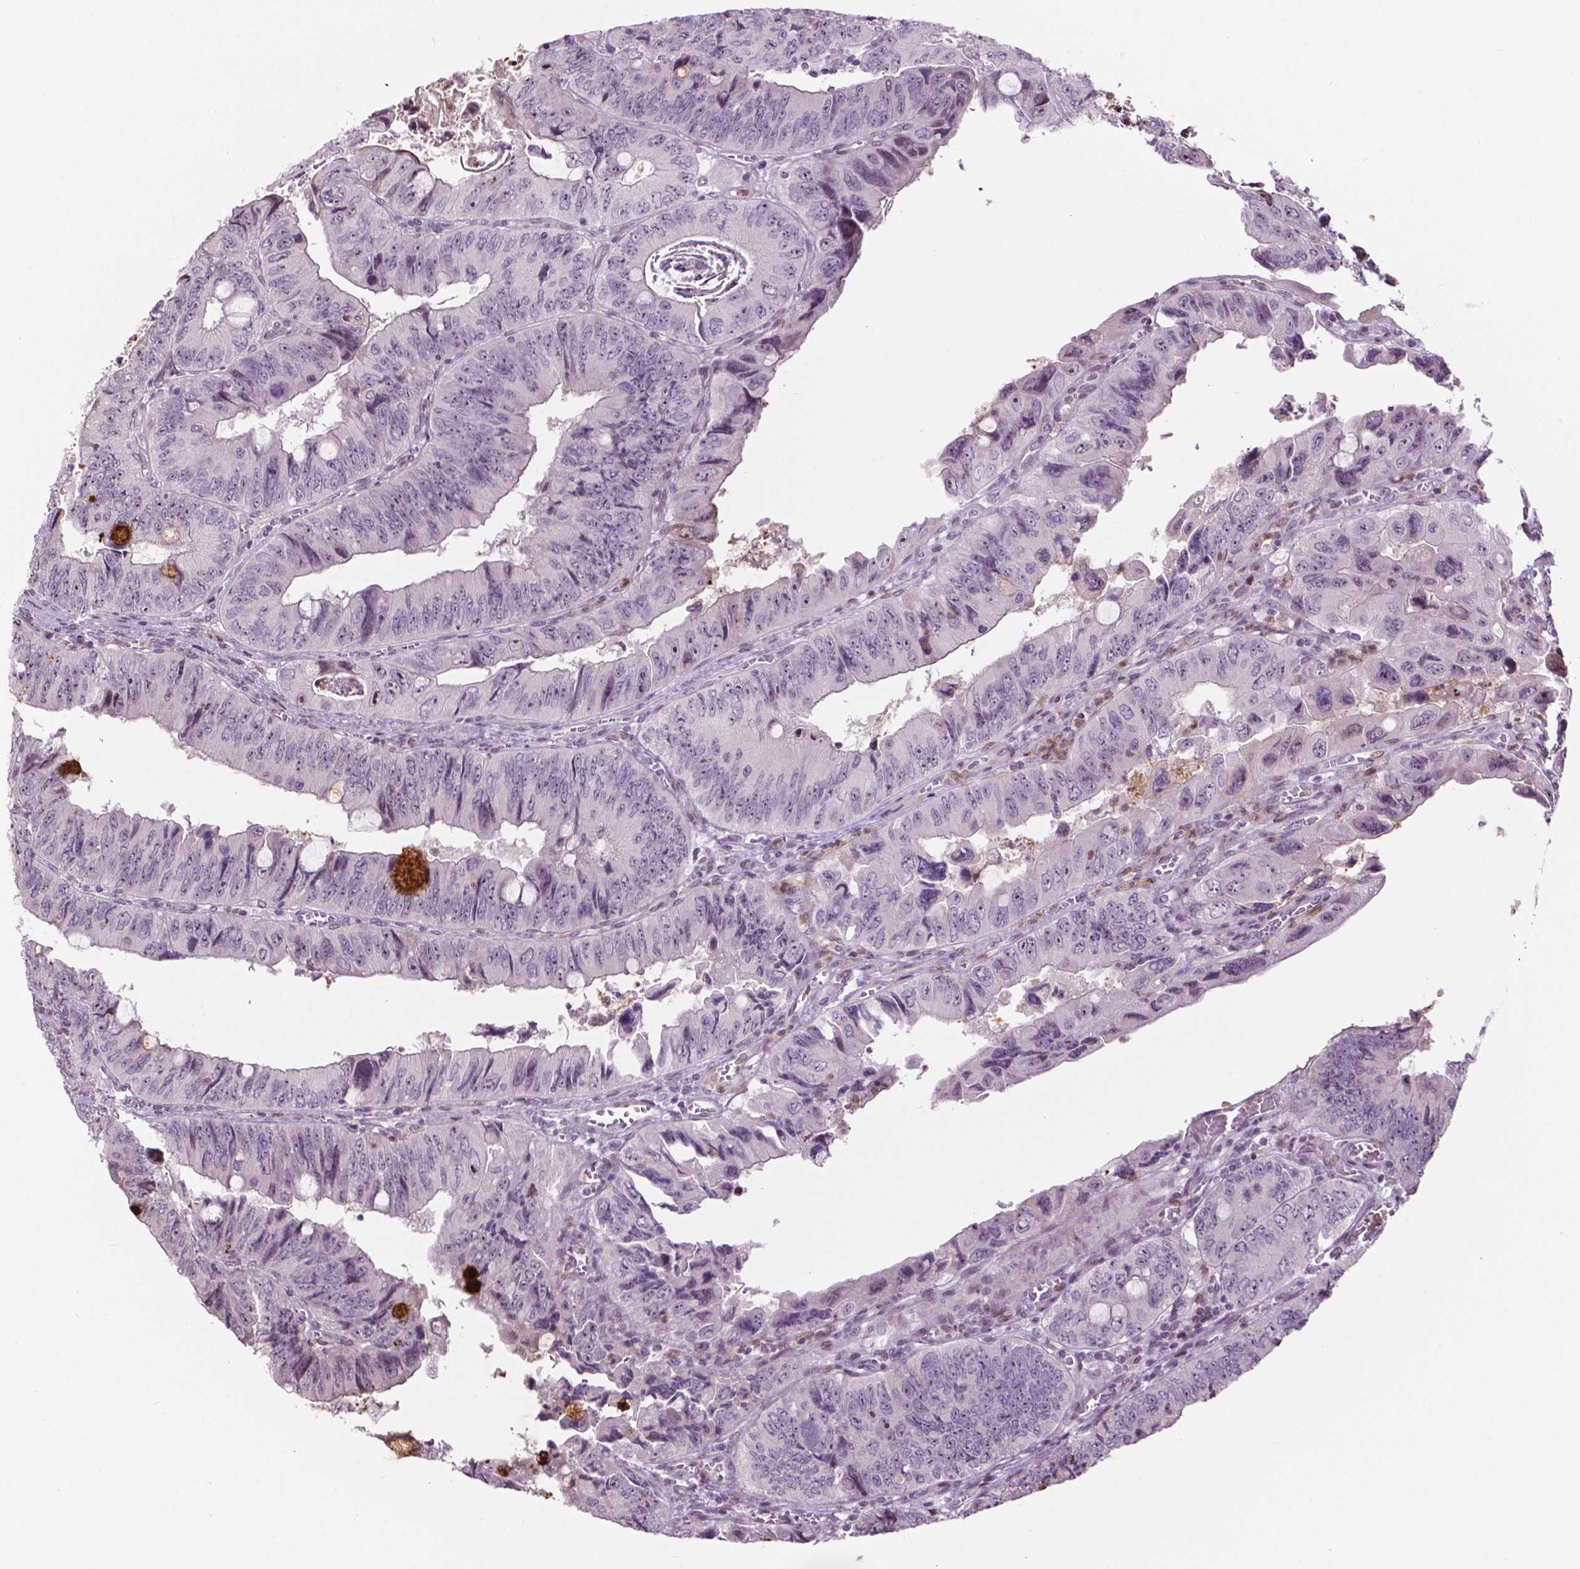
{"staining": {"intensity": "negative", "quantity": "none", "location": "none"}, "tissue": "colorectal cancer", "cell_type": "Tumor cells", "image_type": "cancer", "snomed": [{"axis": "morphology", "description": "Adenocarcinoma, NOS"}, {"axis": "topography", "description": "Colon"}], "caption": "Tumor cells are negative for protein expression in human colorectal adenocarcinoma.", "gene": "PTPN18", "patient": {"sex": "female", "age": 84}}